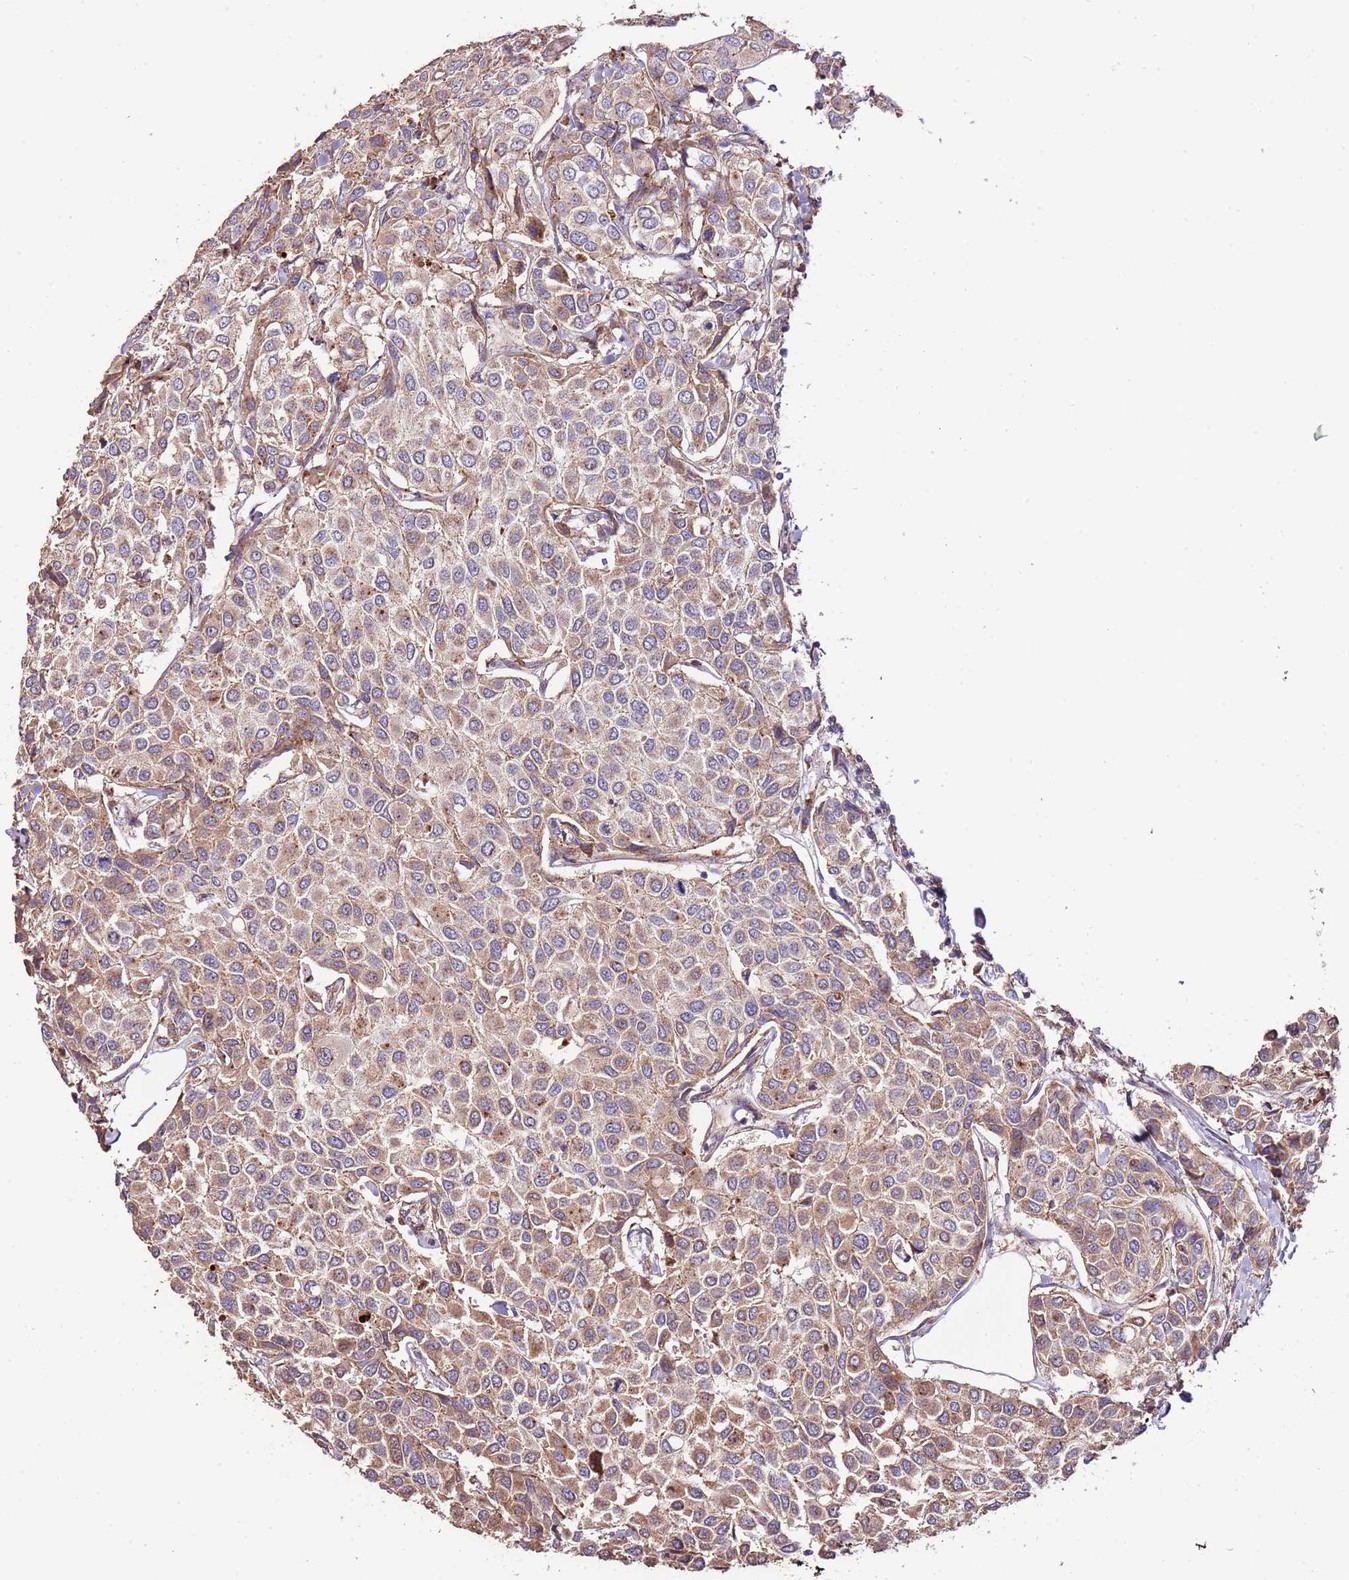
{"staining": {"intensity": "moderate", "quantity": ">75%", "location": "cytoplasmic/membranous"}, "tissue": "breast cancer", "cell_type": "Tumor cells", "image_type": "cancer", "snomed": [{"axis": "morphology", "description": "Duct carcinoma"}, {"axis": "topography", "description": "Breast"}], "caption": "Breast cancer stained with DAB immunohistochemistry (IHC) demonstrates medium levels of moderate cytoplasmic/membranous staining in about >75% of tumor cells. (DAB (3,3'-diaminobenzidine) IHC, brown staining for protein, blue staining for nuclei).", "gene": "DOCK6", "patient": {"sex": "female", "age": 55}}